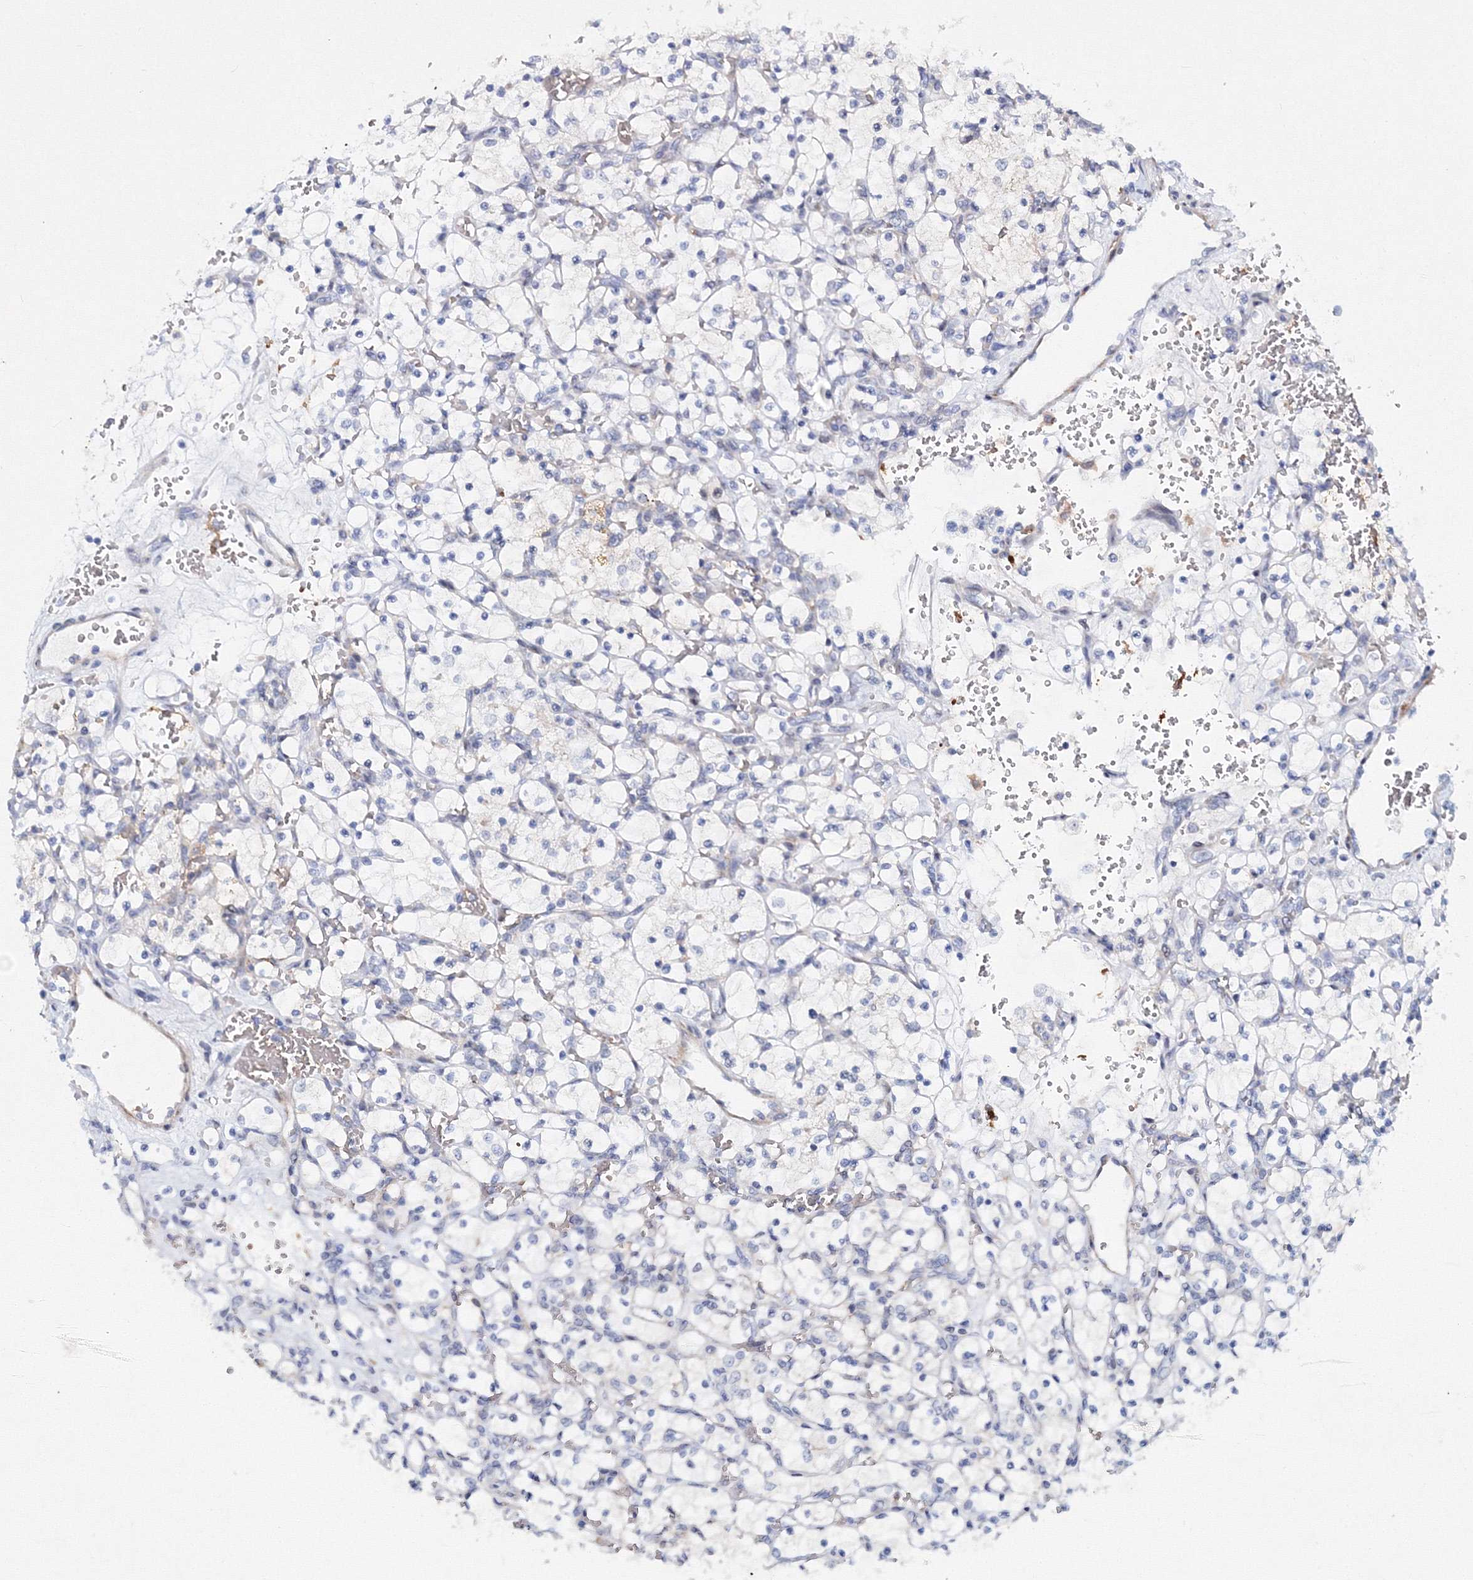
{"staining": {"intensity": "negative", "quantity": "none", "location": "none"}, "tissue": "renal cancer", "cell_type": "Tumor cells", "image_type": "cancer", "snomed": [{"axis": "morphology", "description": "Adenocarcinoma, NOS"}, {"axis": "topography", "description": "Kidney"}], "caption": "An immunohistochemistry (IHC) photomicrograph of renal adenocarcinoma is shown. There is no staining in tumor cells of renal adenocarcinoma.", "gene": "C11orf52", "patient": {"sex": "female", "age": 69}}